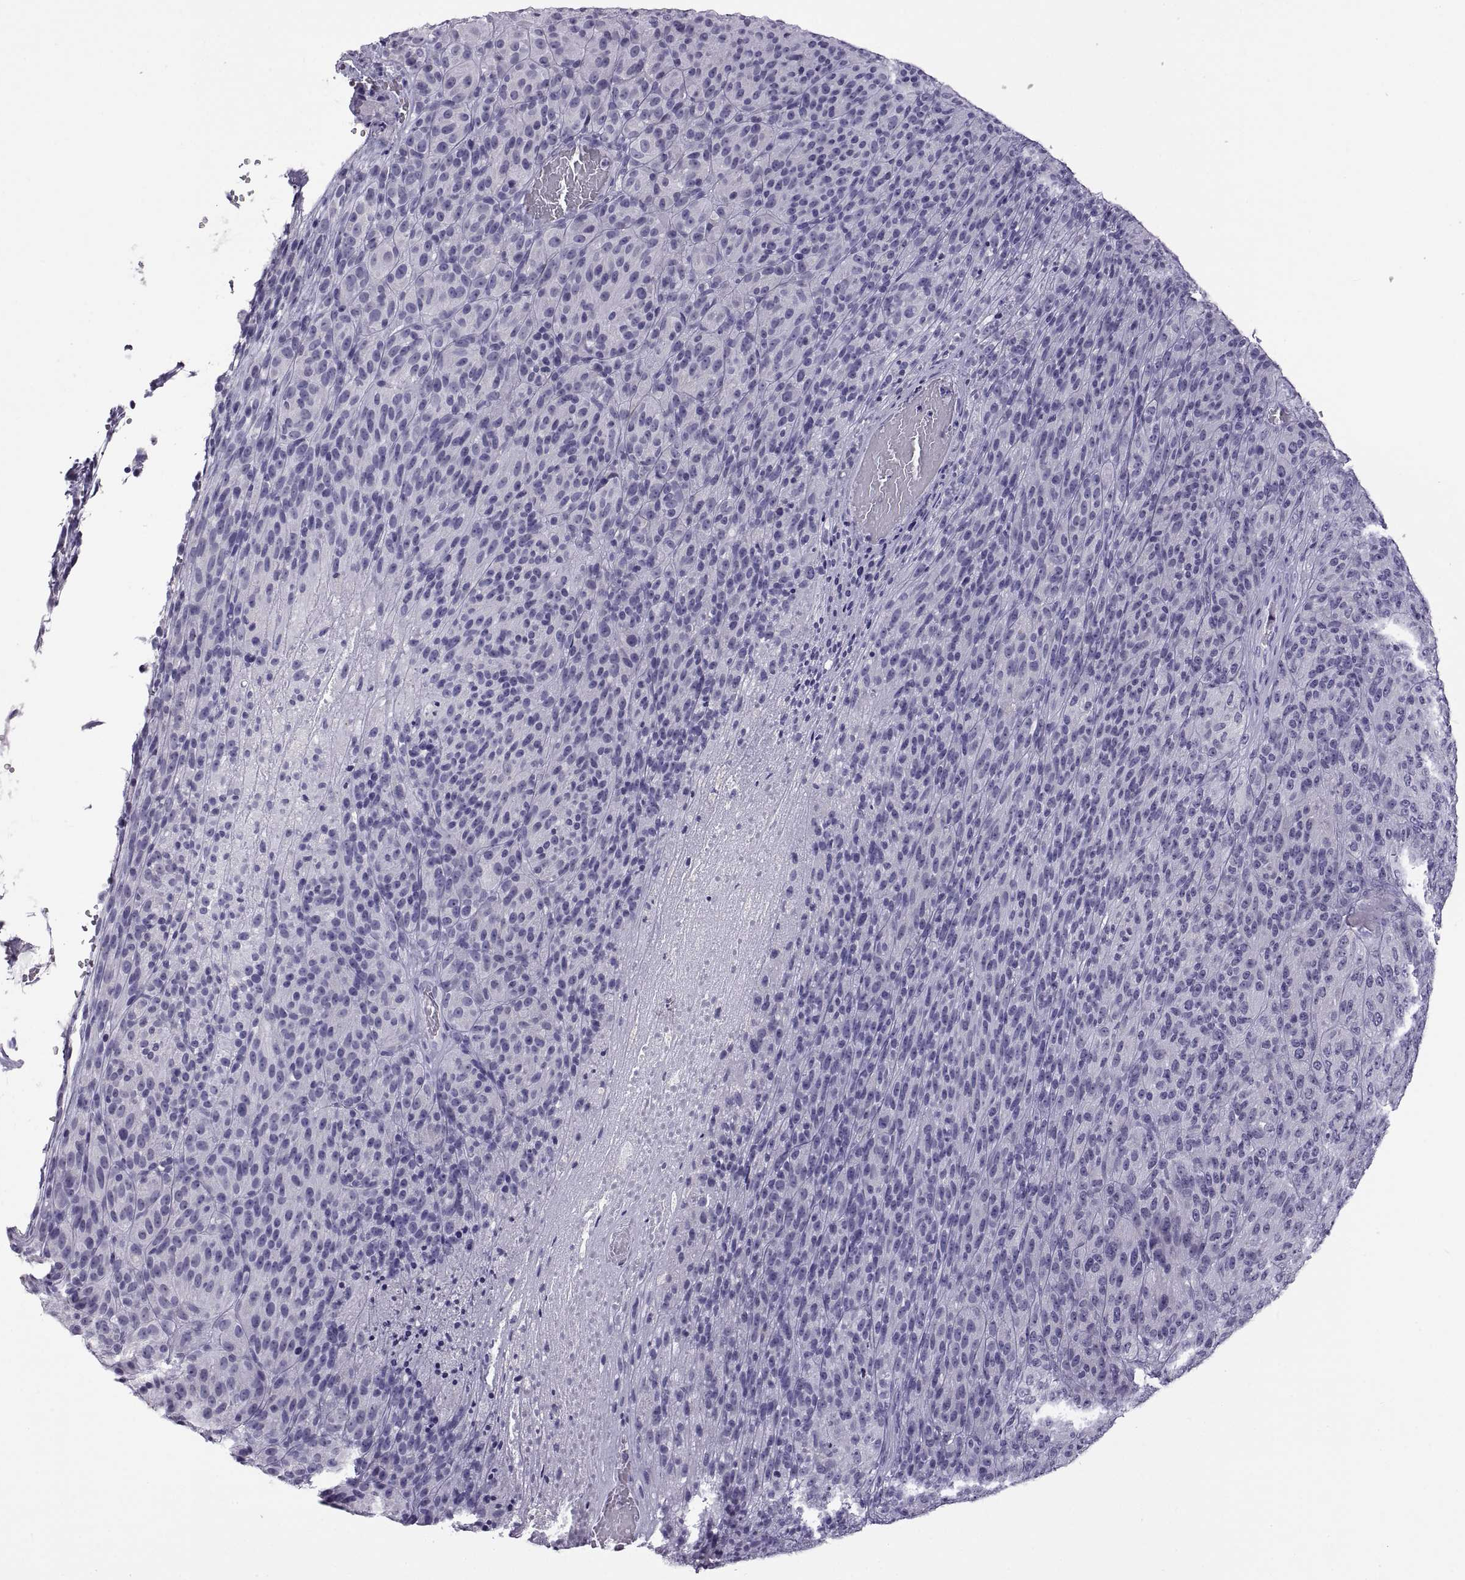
{"staining": {"intensity": "negative", "quantity": "none", "location": "none"}, "tissue": "melanoma", "cell_type": "Tumor cells", "image_type": "cancer", "snomed": [{"axis": "morphology", "description": "Malignant melanoma, Metastatic site"}, {"axis": "topography", "description": "Brain"}], "caption": "An immunohistochemistry photomicrograph of malignant melanoma (metastatic site) is shown. There is no staining in tumor cells of malignant melanoma (metastatic site). The staining was performed using DAB to visualize the protein expression in brown, while the nuclei were stained in blue with hematoxylin (Magnification: 20x).", "gene": "RDM1", "patient": {"sex": "female", "age": 56}}